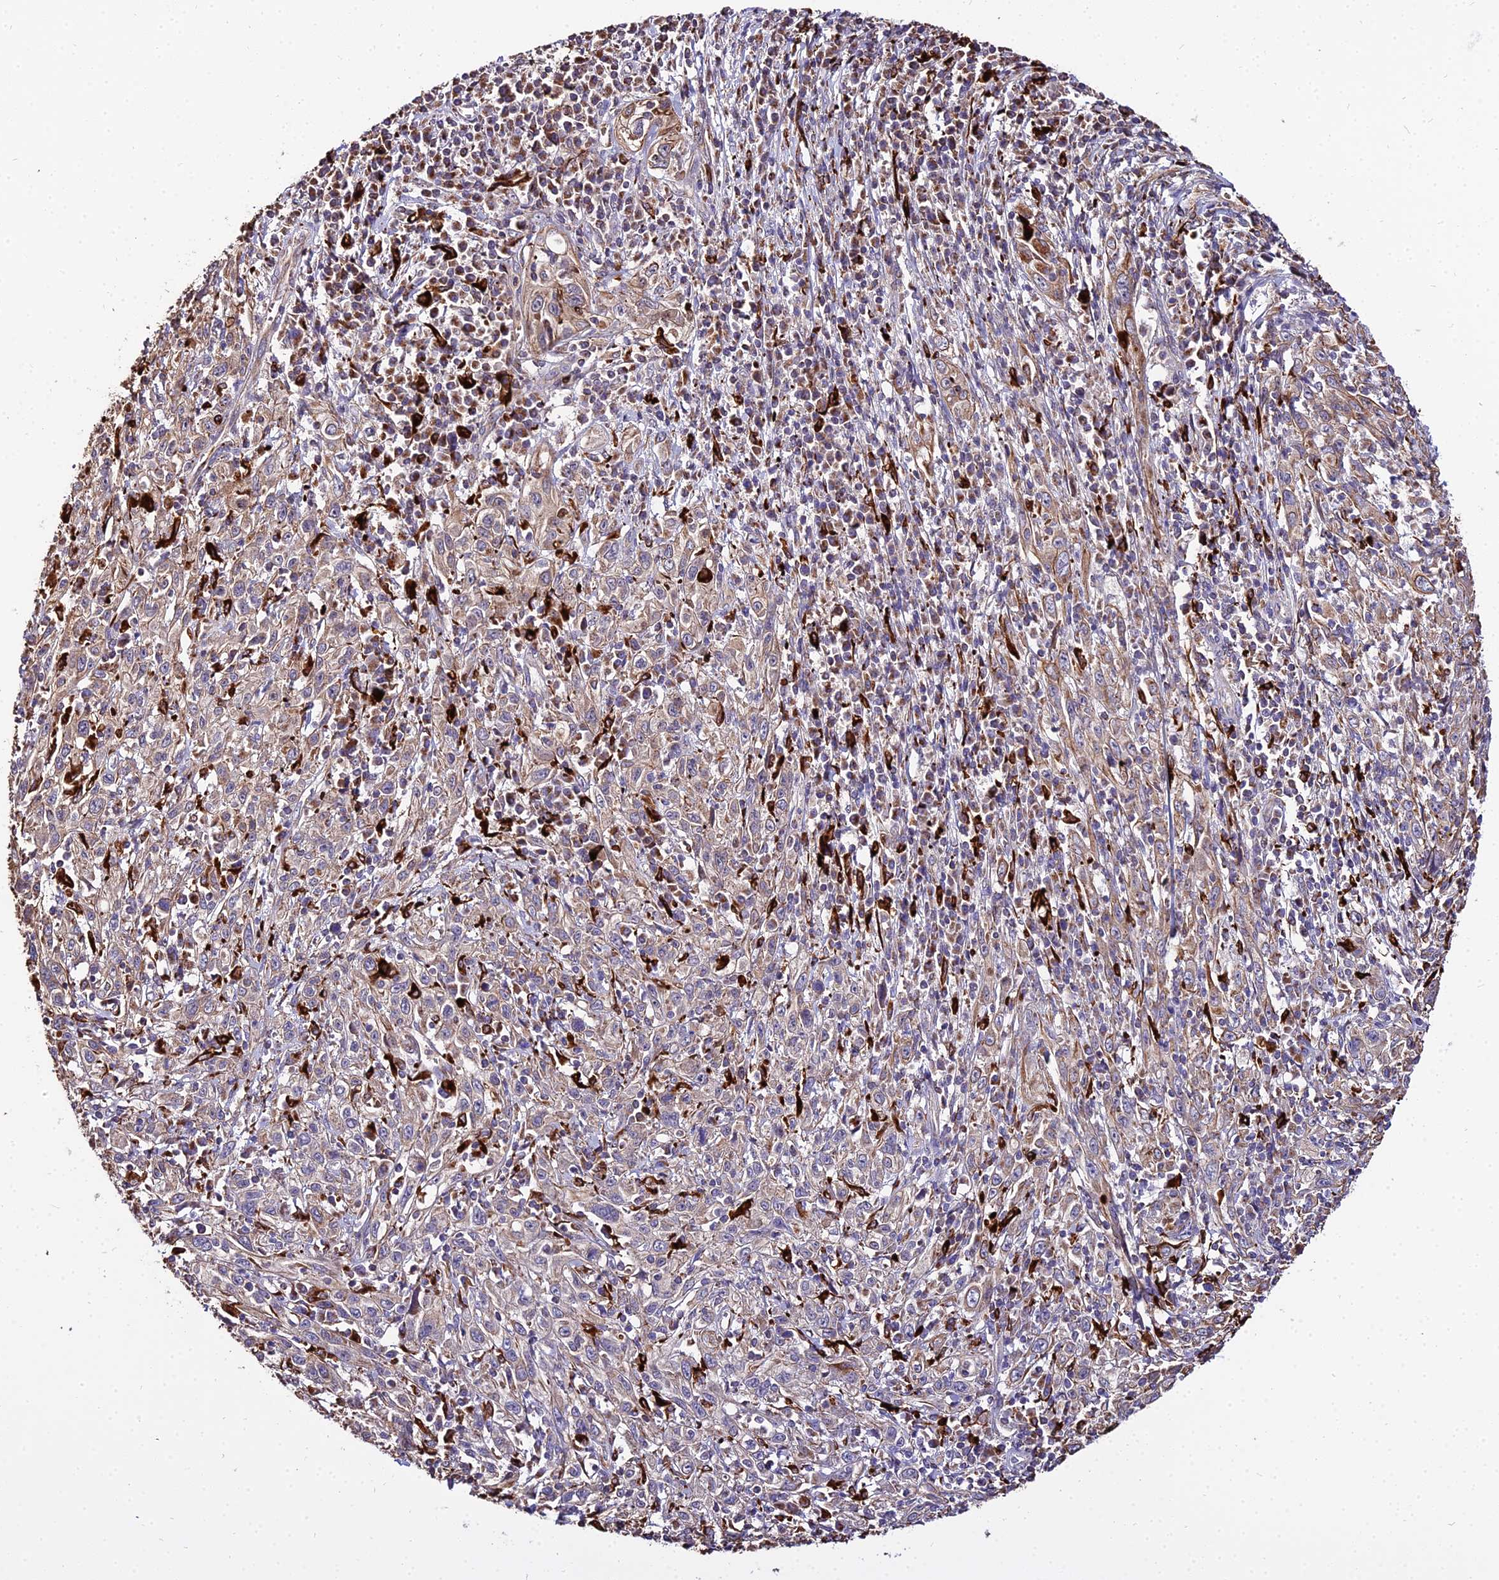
{"staining": {"intensity": "weak", "quantity": ">75%", "location": "cytoplasmic/membranous"}, "tissue": "cervical cancer", "cell_type": "Tumor cells", "image_type": "cancer", "snomed": [{"axis": "morphology", "description": "Squamous cell carcinoma, NOS"}, {"axis": "topography", "description": "Cervix"}], "caption": "This image reveals immunohistochemistry (IHC) staining of human cervical cancer (squamous cell carcinoma), with low weak cytoplasmic/membranous expression in approximately >75% of tumor cells.", "gene": "PEX19", "patient": {"sex": "female", "age": 46}}